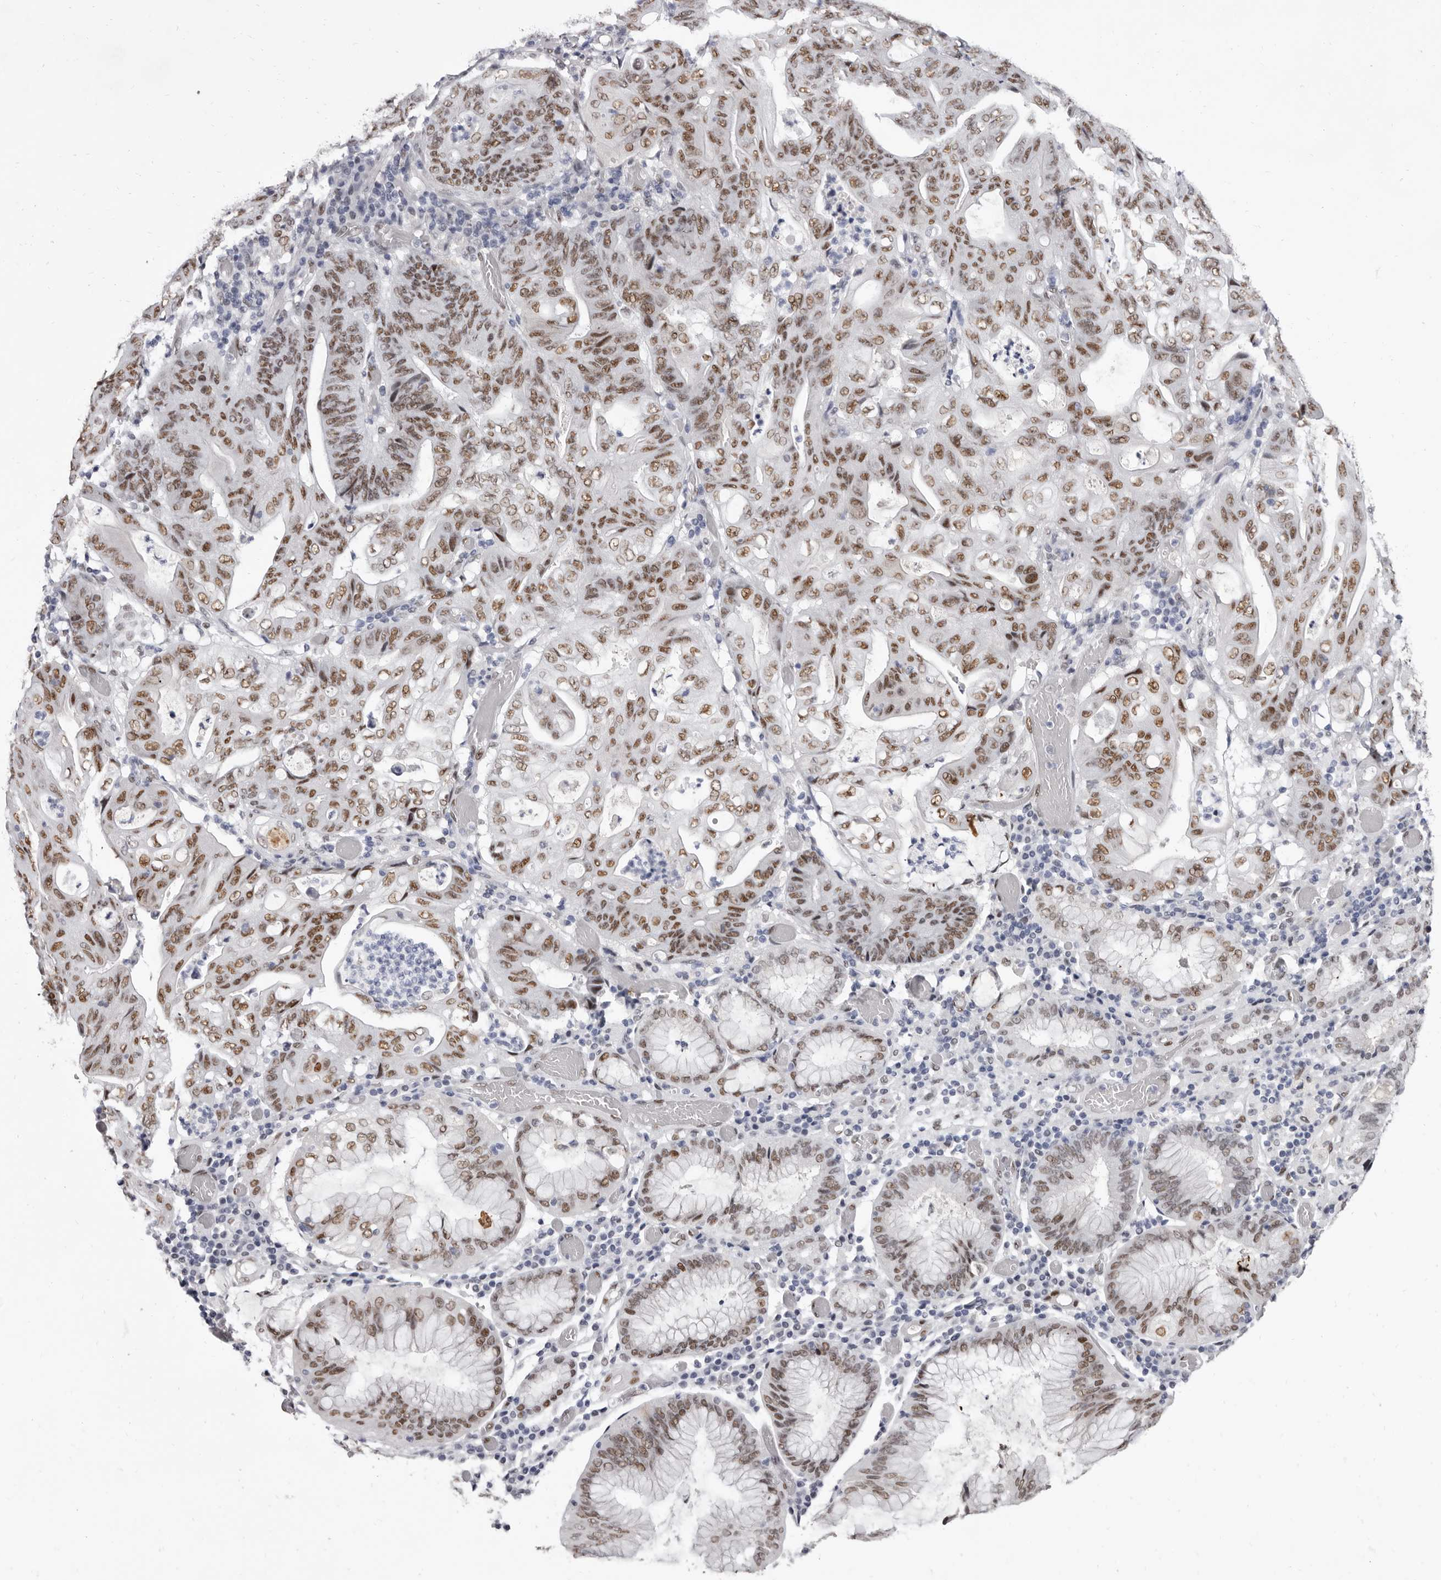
{"staining": {"intensity": "moderate", "quantity": ">75%", "location": "nuclear"}, "tissue": "stomach cancer", "cell_type": "Tumor cells", "image_type": "cancer", "snomed": [{"axis": "morphology", "description": "Adenocarcinoma, NOS"}, {"axis": "topography", "description": "Stomach"}], "caption": "Approximately >75% of tumor cells in stomach cancer (adenocarcinoma) exhibit moderate nuclear protein staining as visualized by brown immunohistochemical staining.", "gene": "ZNF326", "patient": {"sex": "female", "age": 73}}